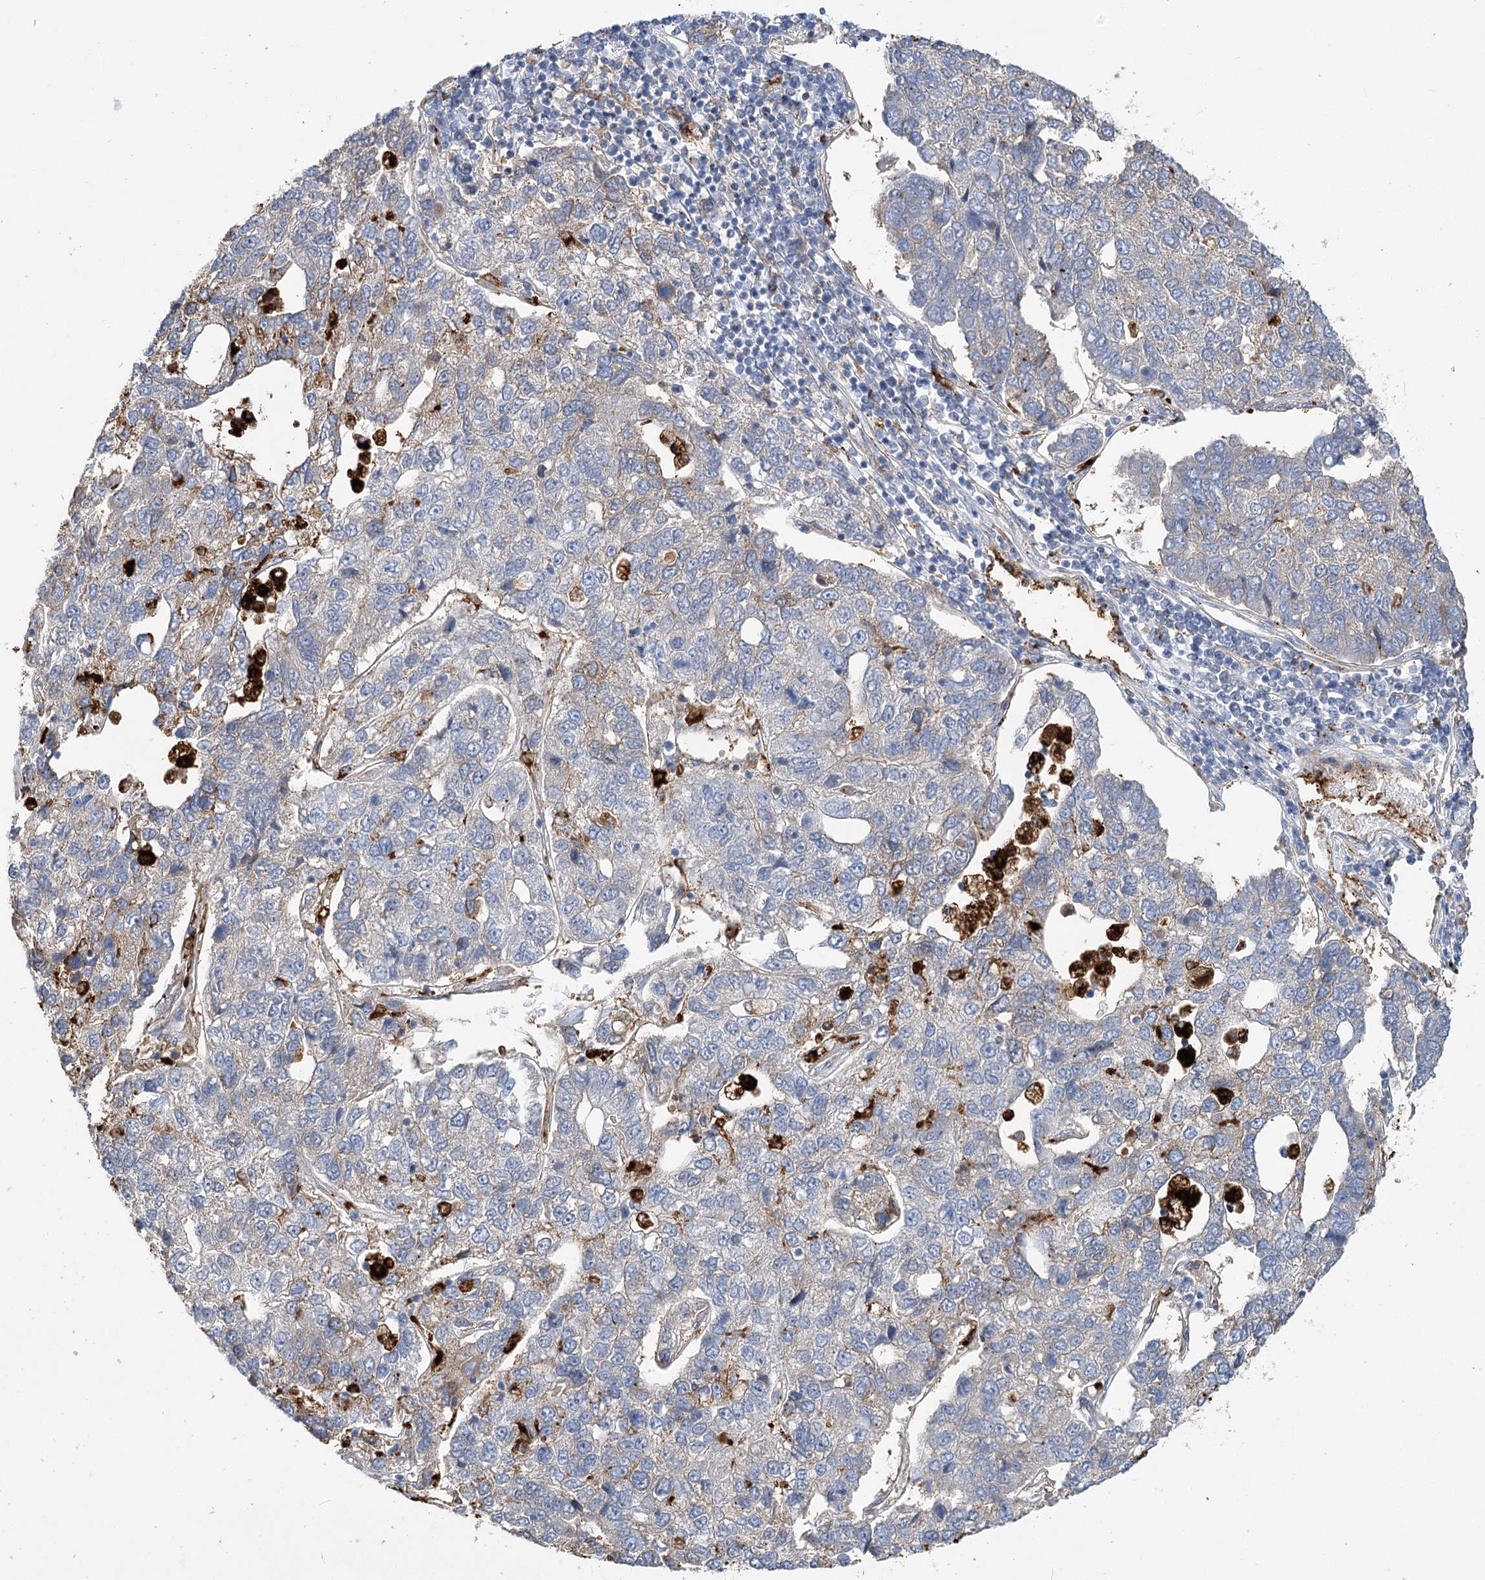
{"staining": {"intensity": "weak", "quantity": "25%-75%", "location": "cytoplasmic/membranous"}, "tissue": "pancreatic cancer", "cell_type": "Tumor cells", "image_type": "cancer", "snomed": [{"axis": "morphology", "description": "Adenocarcinoma, NOS"}, {"axis": "topography", "description": "Pancreas"}], "caption": "A low amount of weak cytoplasmic/membranous staining is appreciated in approximately 25%-75% of tumor cells in pancreatic cancer (adenocarcinoma) tissue. (DAB (3,3'-diaminobenzidine) IHC, brown staining for protein, blue staining for nuclei).", "gene": "GUSB", "patient": {"sex": "female", "age": 61}}